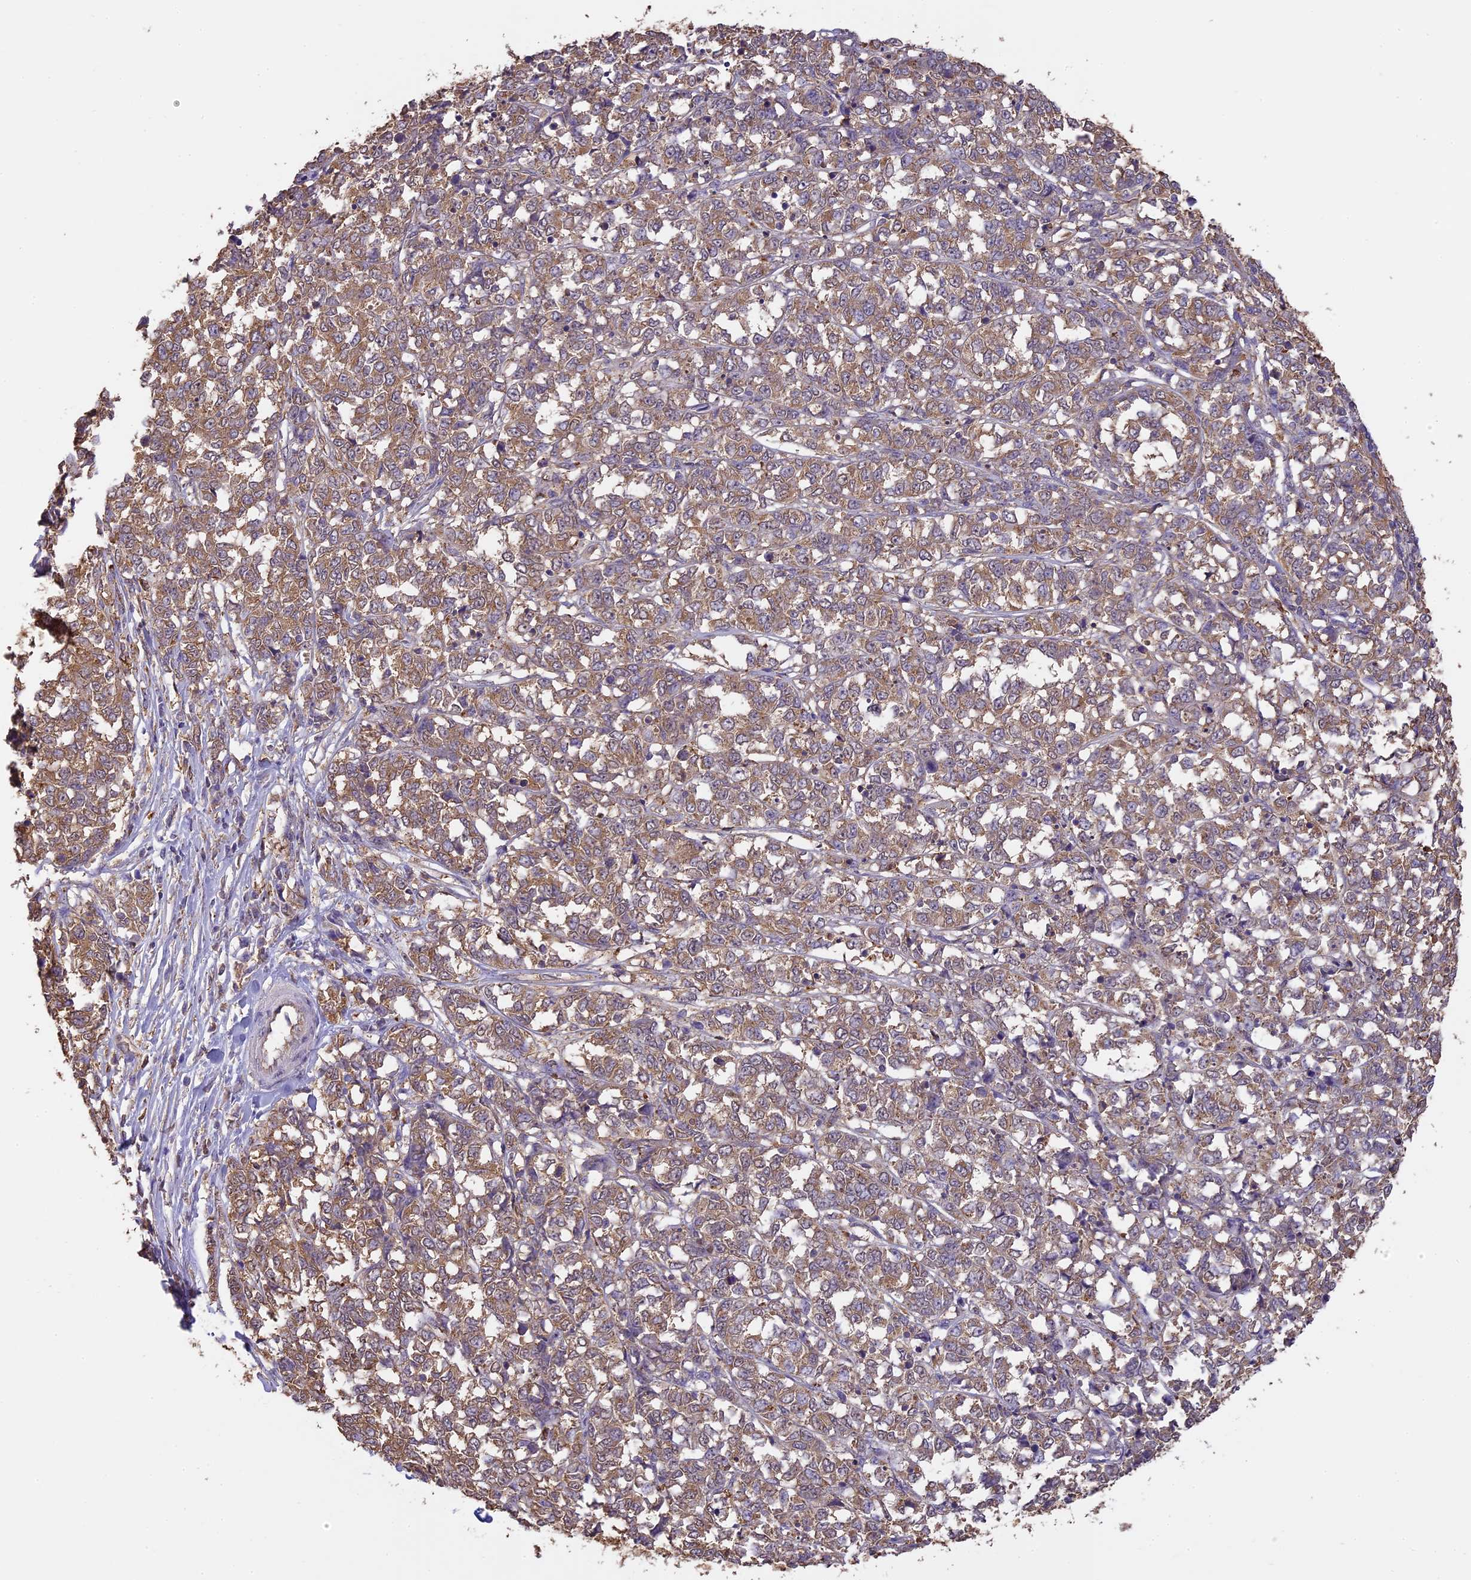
{"staining": {"intensity": "moderate", "quantity": ">75%", "location": "cytoplasmic/membranous"}, "tissue": "melanoma", "cell_type": "Tumor cells", "image_type": "cancer", "snomed": [{"axis": "morphology", "description": "Malignant melanoma, NOS"}, {"axis": "topography", "description": "Skin"}], "caption": "Protein expression by immunohistochemistry (IHC) exhibits moderate cytoplasmic/membranous positivity in about >75% of tumor cells in malignant melanoma. The protein of interest is stained brown, and the nuclei are stained in blue (DAB IHC with brightfield microscopy, high magnification).", "gene": "ARHGAP19", "patient": {"sex": "female", "age": 72}}